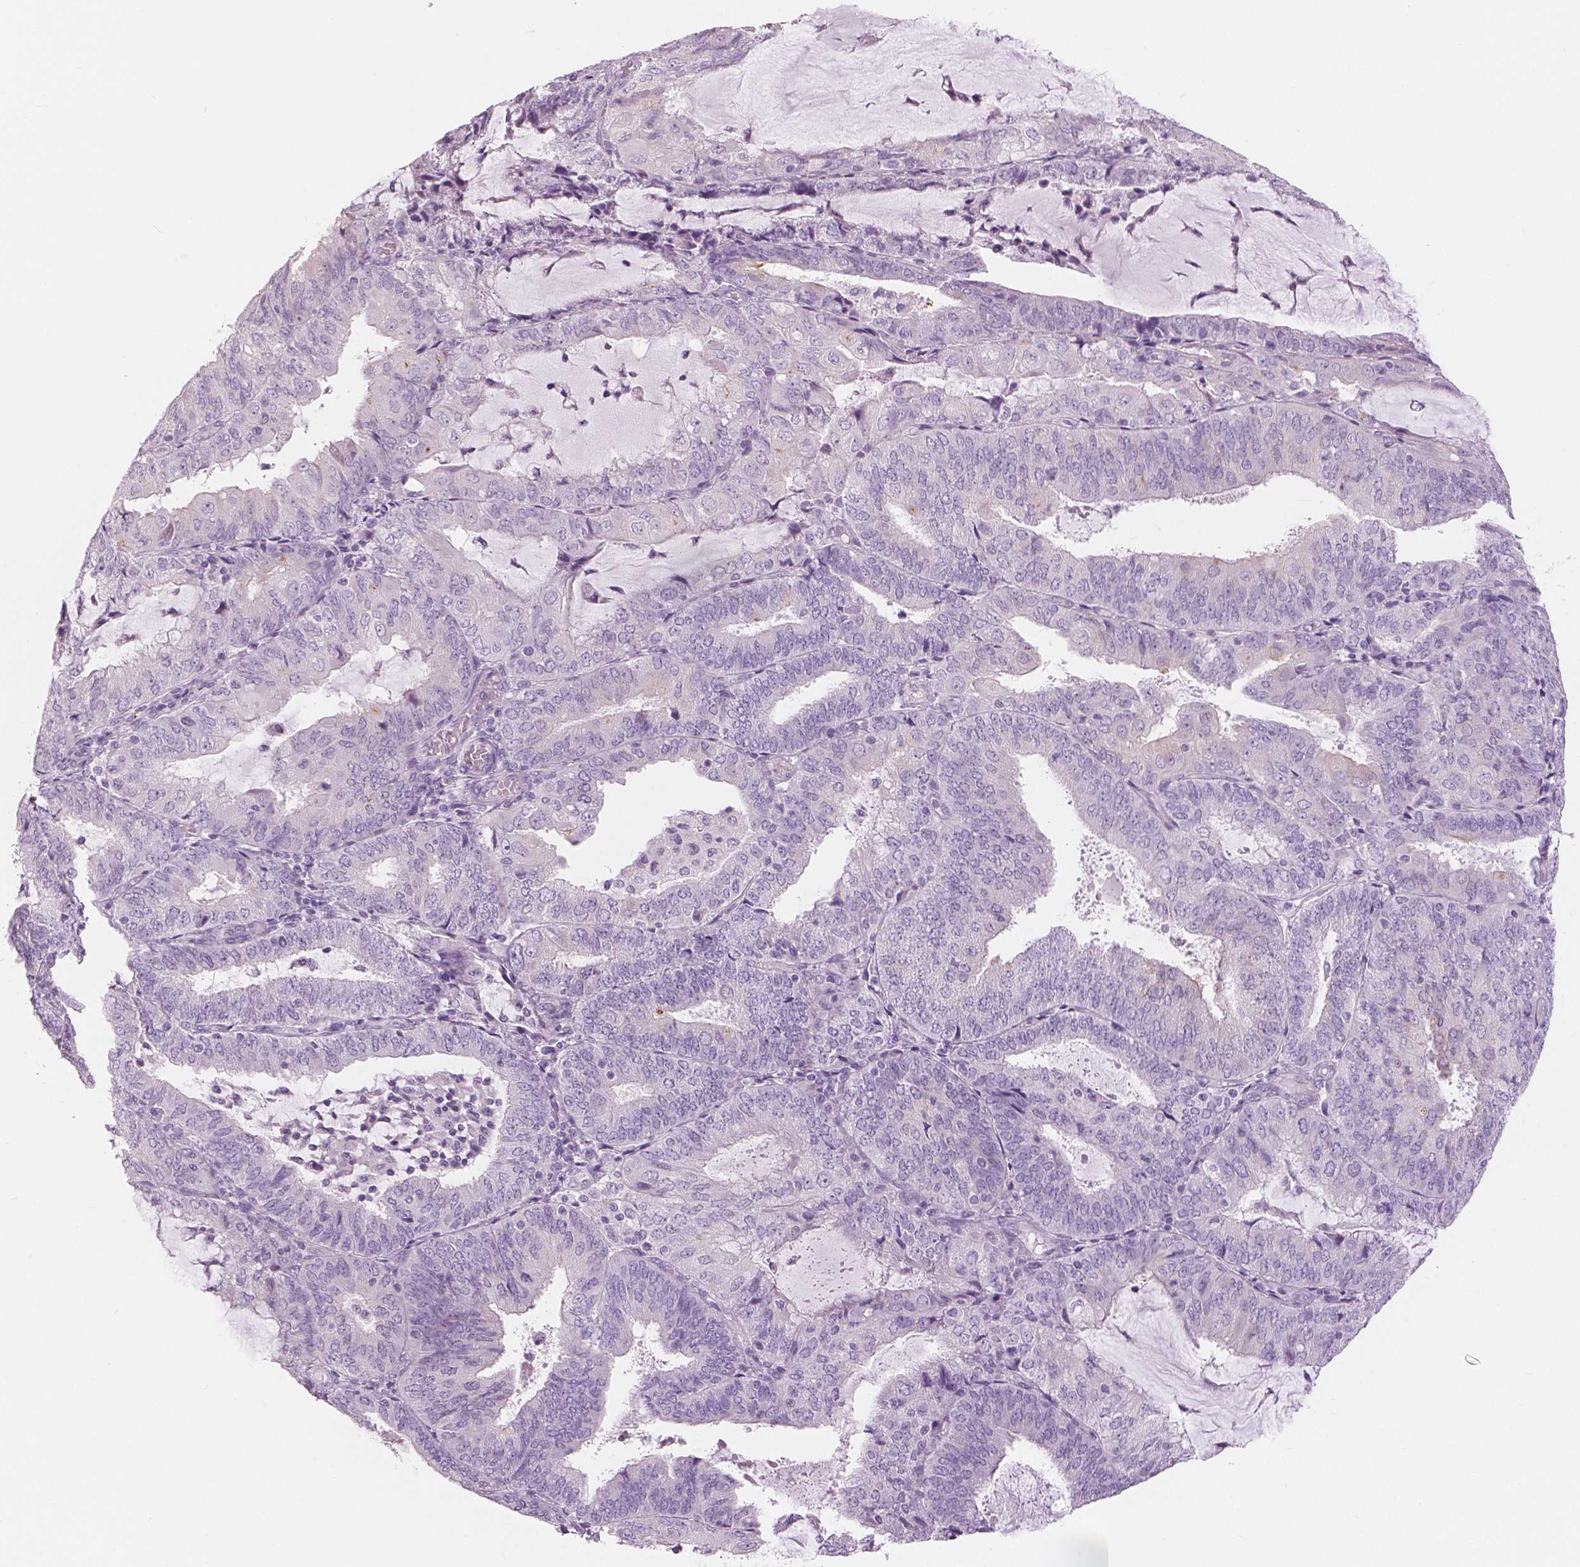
{"staining": {"intensity": "negative", "quantity": "none", "location": "none"}, "tissue": "endometrial cancer", "cell_type": "Tumor cells", "image_type": "cancer", "snomed": [{"axis": "morphology", "description": "Adenocarcinoma, NOS"}, {"axis": "topography", "description": "Endometrium"}], "caption": "An IHC photomicrograph of endometrial adenocarcinoma is shown. There is no staining in tumor cells of endometrial adenocarcinoma.", "gene": "SLC24A1", "patient": {"sex": "female", "age": 81}}